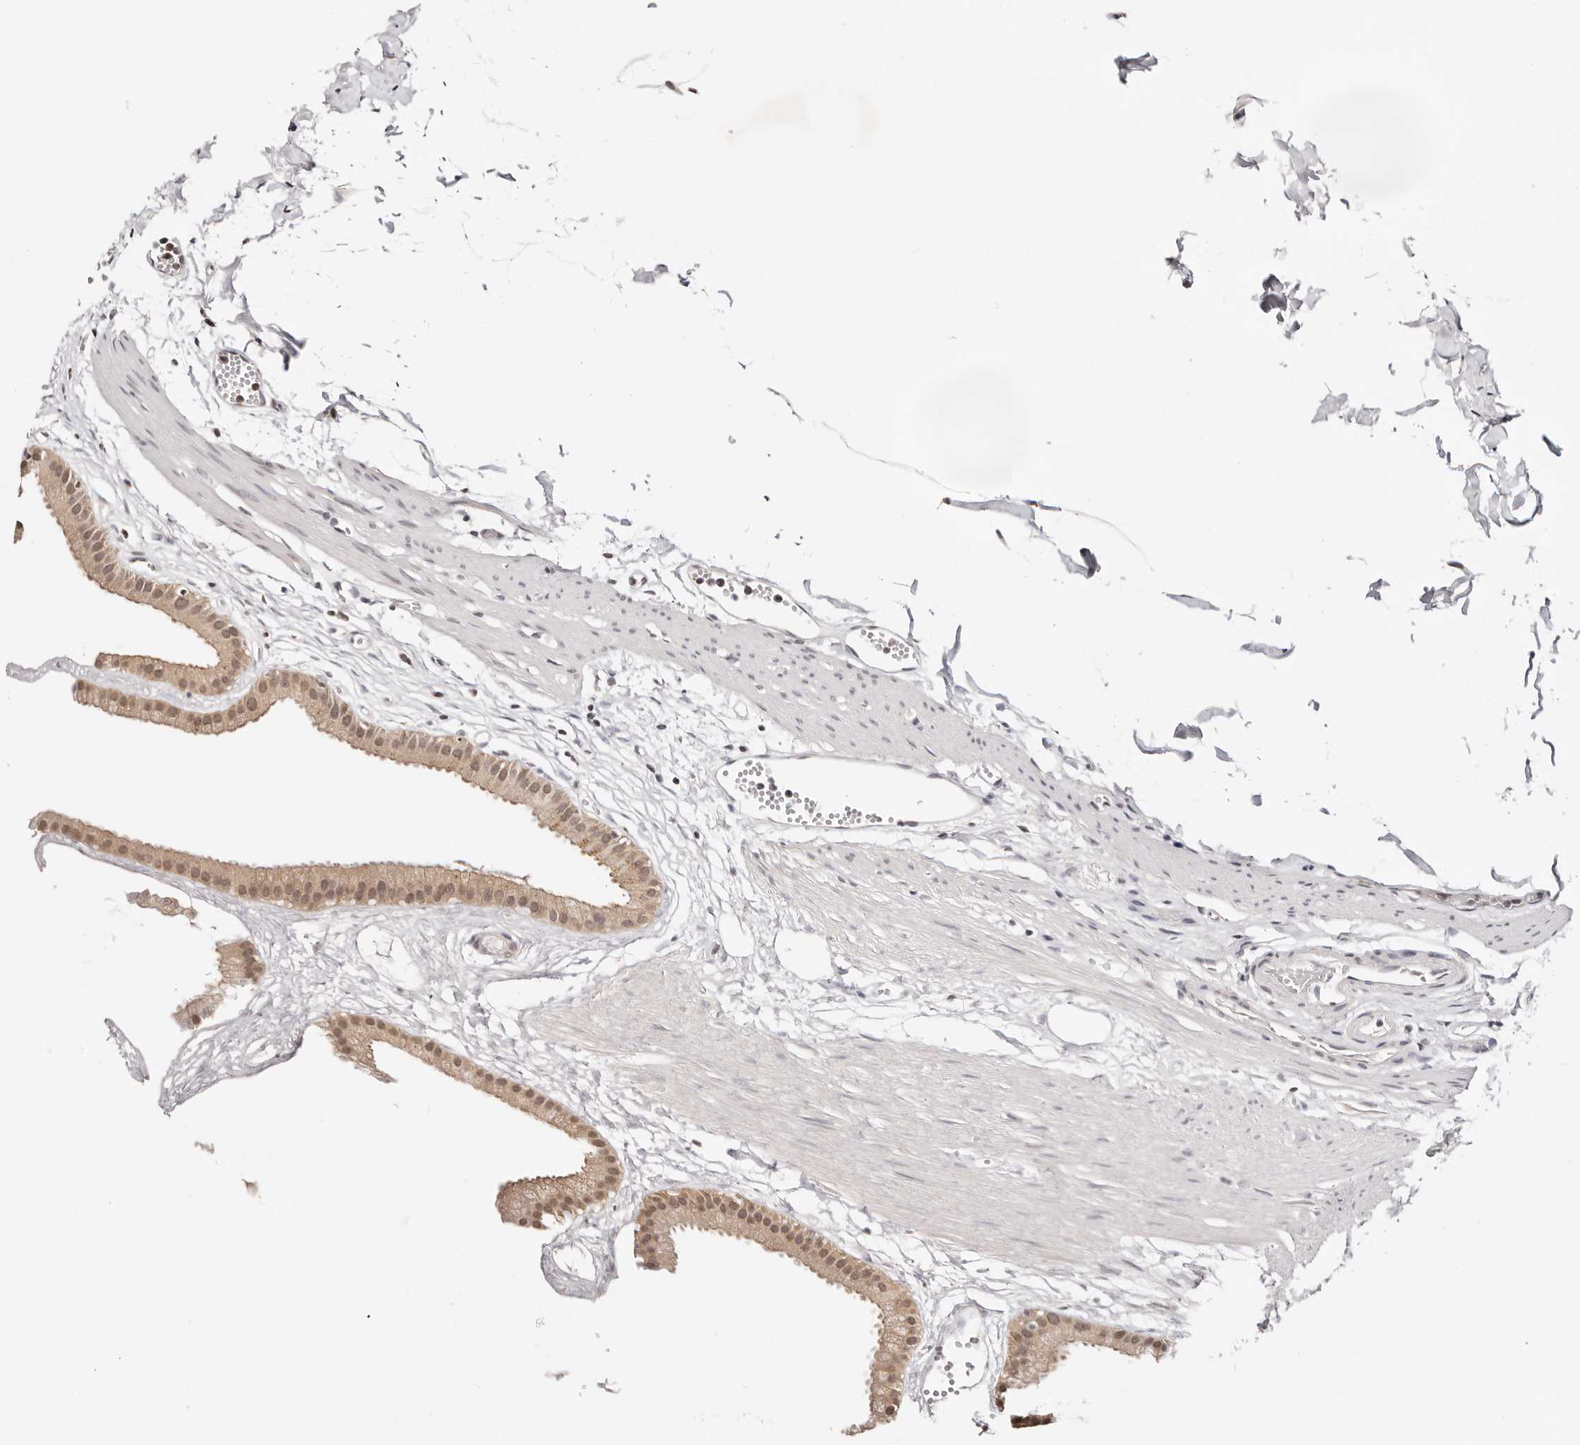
{"staining": {"intensity": "moderate", "quantity": ">75%", "location": "cytoplasmic/membranous,nuclear"}, "tissue": "gallbladder", "cell_type": "Glandular cells", "image_type": "normal", "snomed": [{"axis": "morphology", "description": "Normal tissue, NOS"}, {"axis": "topography", "description": "Gallbladder"}], "caption": "Protein expression analysis of benign gallbladder exhibits moderate cytoplasmic/membranous,nuclear staining in about >75% of glandular cells. The protein is stained brown, and the nuclei are stained in blue (DAB (3,3'-diaminobenzidine) IHC with brightfield microscopy, high magnification).", "gene": "VIPAS39", "patient": {"sex": "female", "age": 64}}